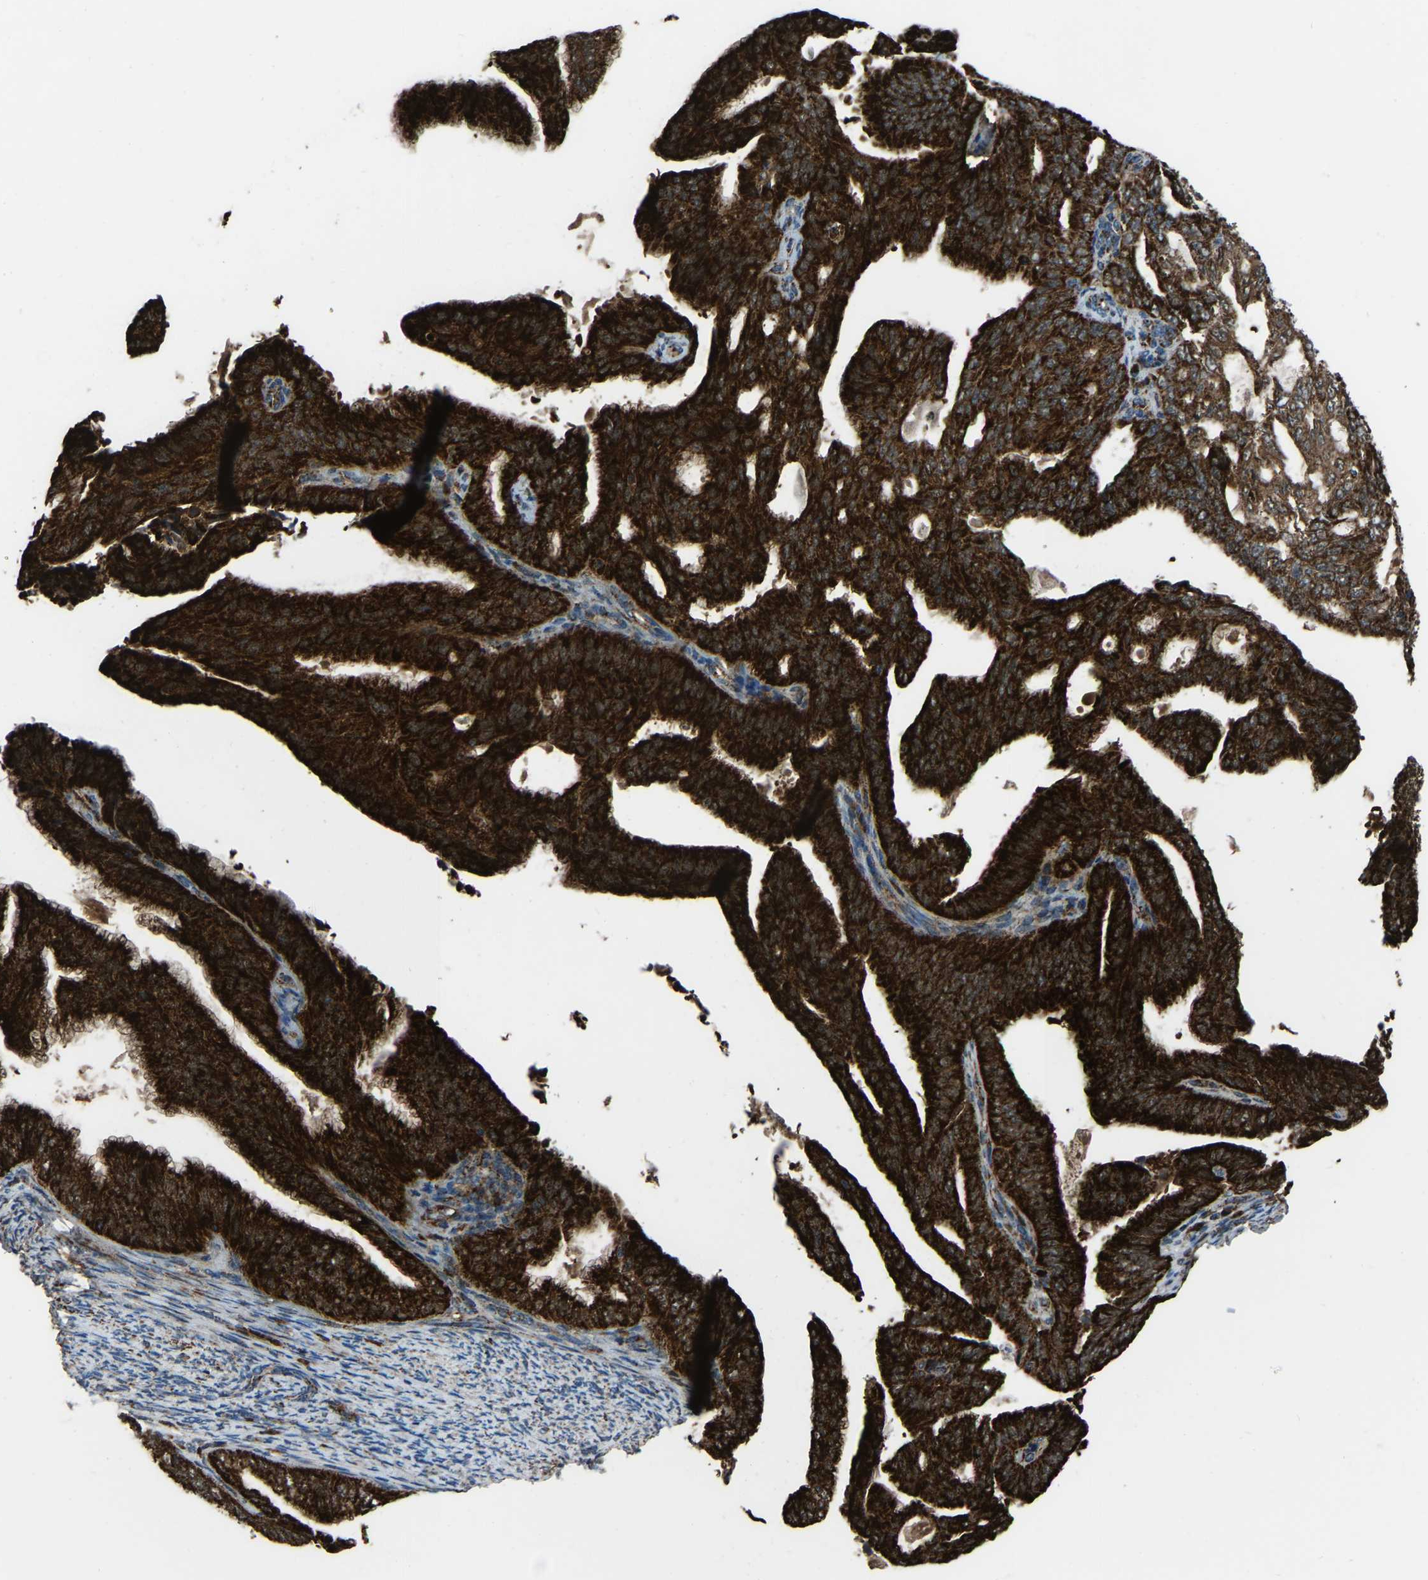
{"staining": {"intensity": "strong", "quantity": ">75%", "location": "cytoplasmic/membranous"}, "tissue": "endometrial cancer", "cell_type": "Tumor cells", "image_type": "cancer", "snomed": [{"axis": "morphology", "description": "Adenocarcinoma, NOS"}, {"axis": "topography", "description": "Endometrium"}], "caption": "The image exhibits staining of endometrial cancer, revealing strong cytoplasmic/membranous protein positivity (brown color) within tumor cells.", "gene": "AKR1A1", "patient": {"sex": "female", "age": 58}}